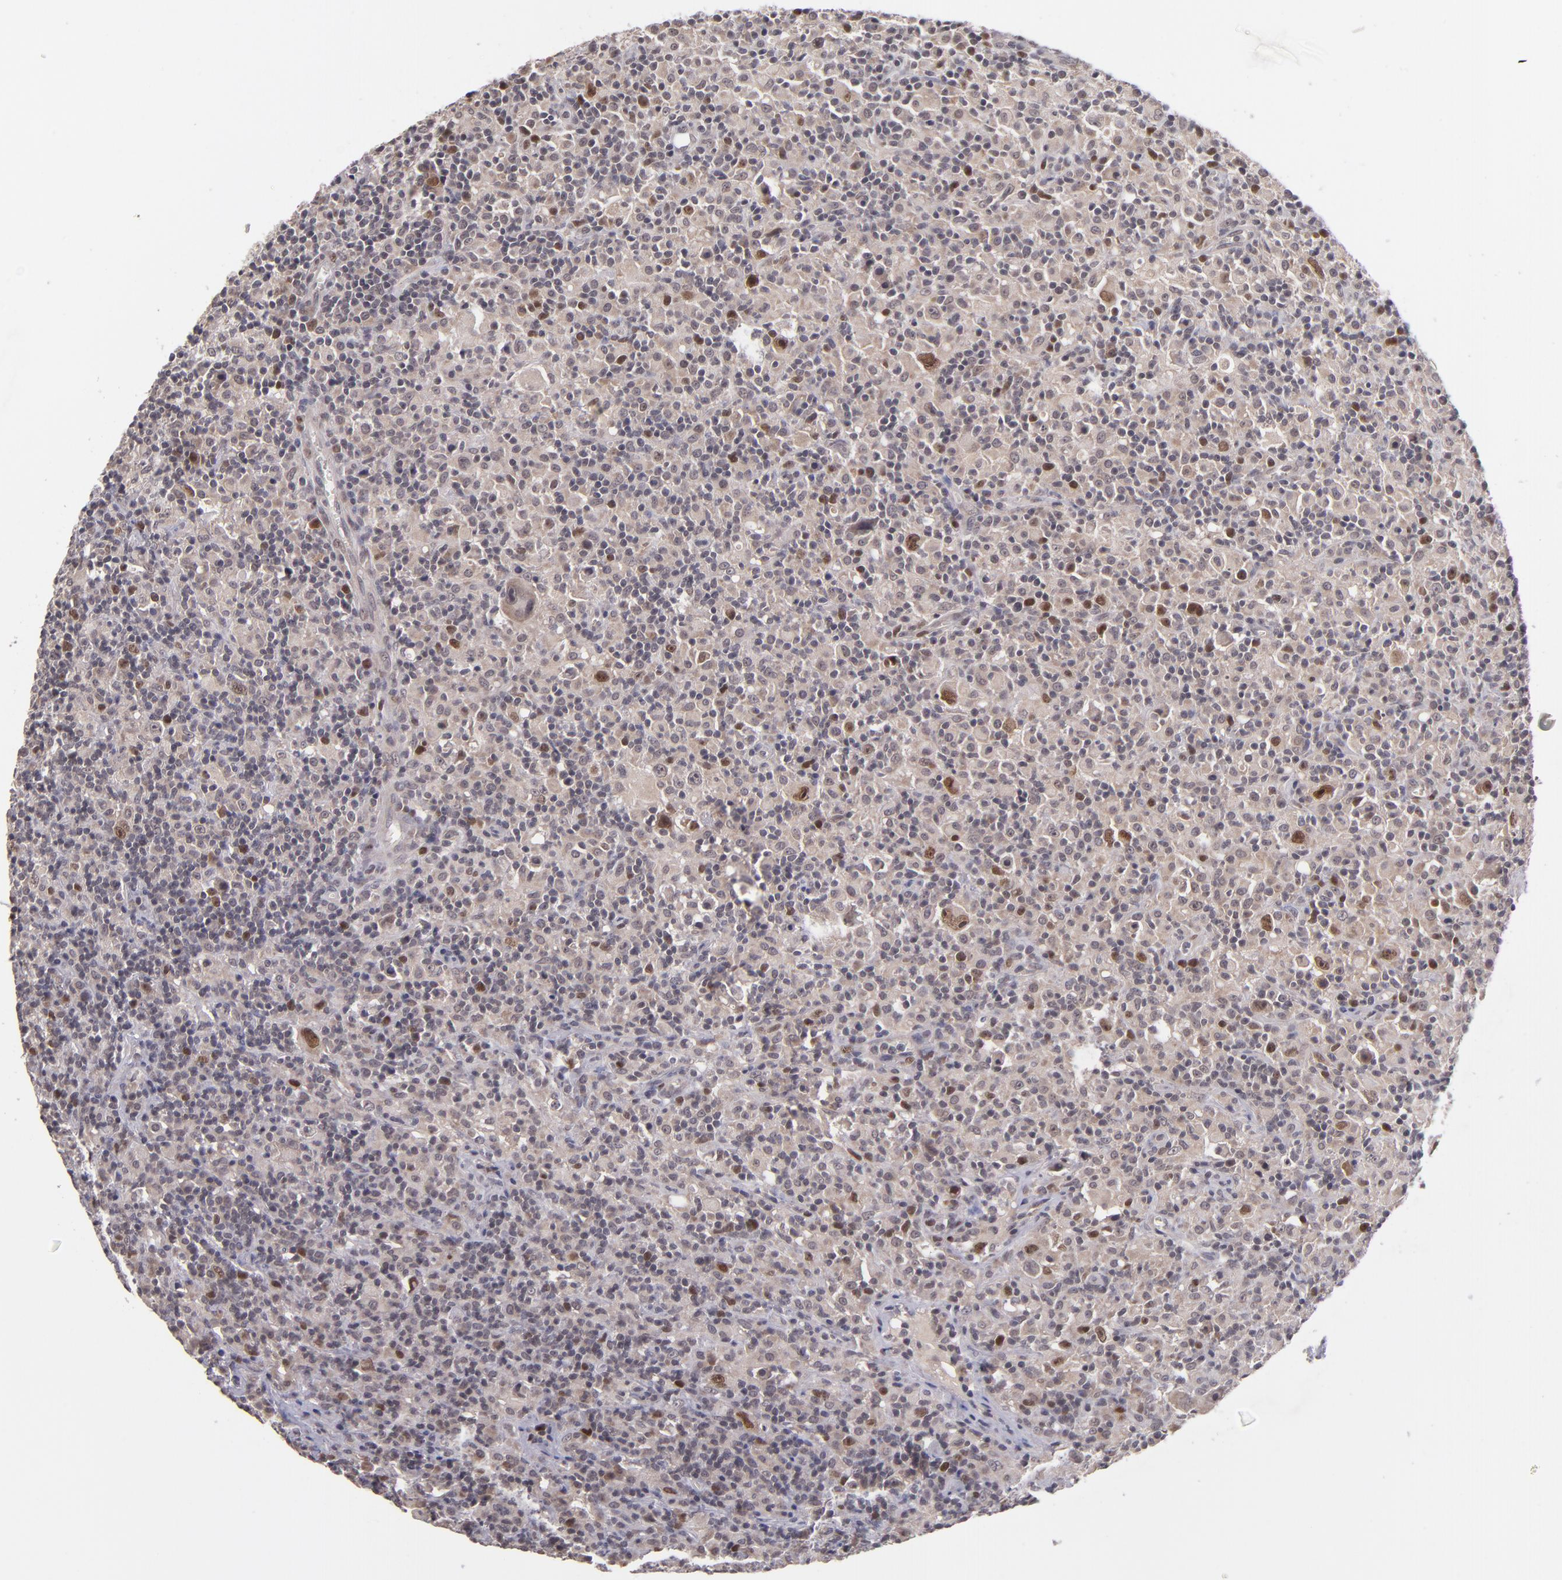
{"staining": {"intensity": "strong", "quantity": "<25%", "location": "nuclear"}, "tissue": "lymphoma", "cell_type": "Tumor cells", "image_type": "cancer", "snomed": [{"axis": "morphology", "description": "Hodgkin's disease, NOS"}, {"axis": "topography", "description": "Lymph node"}], "caption": "Hodgkin's disease was stained to show a protein in brown. There is medium levels of strong nuclear positivity in about <25% of tumor cells. (Stains: DAB (3,3'-diaminobenzidine) in brown, nuclei in blue, Microscopy: brightfield microscopy at high magnification).", "gene": "CDC7", "patient": {"sex": "male", "age": 46}}